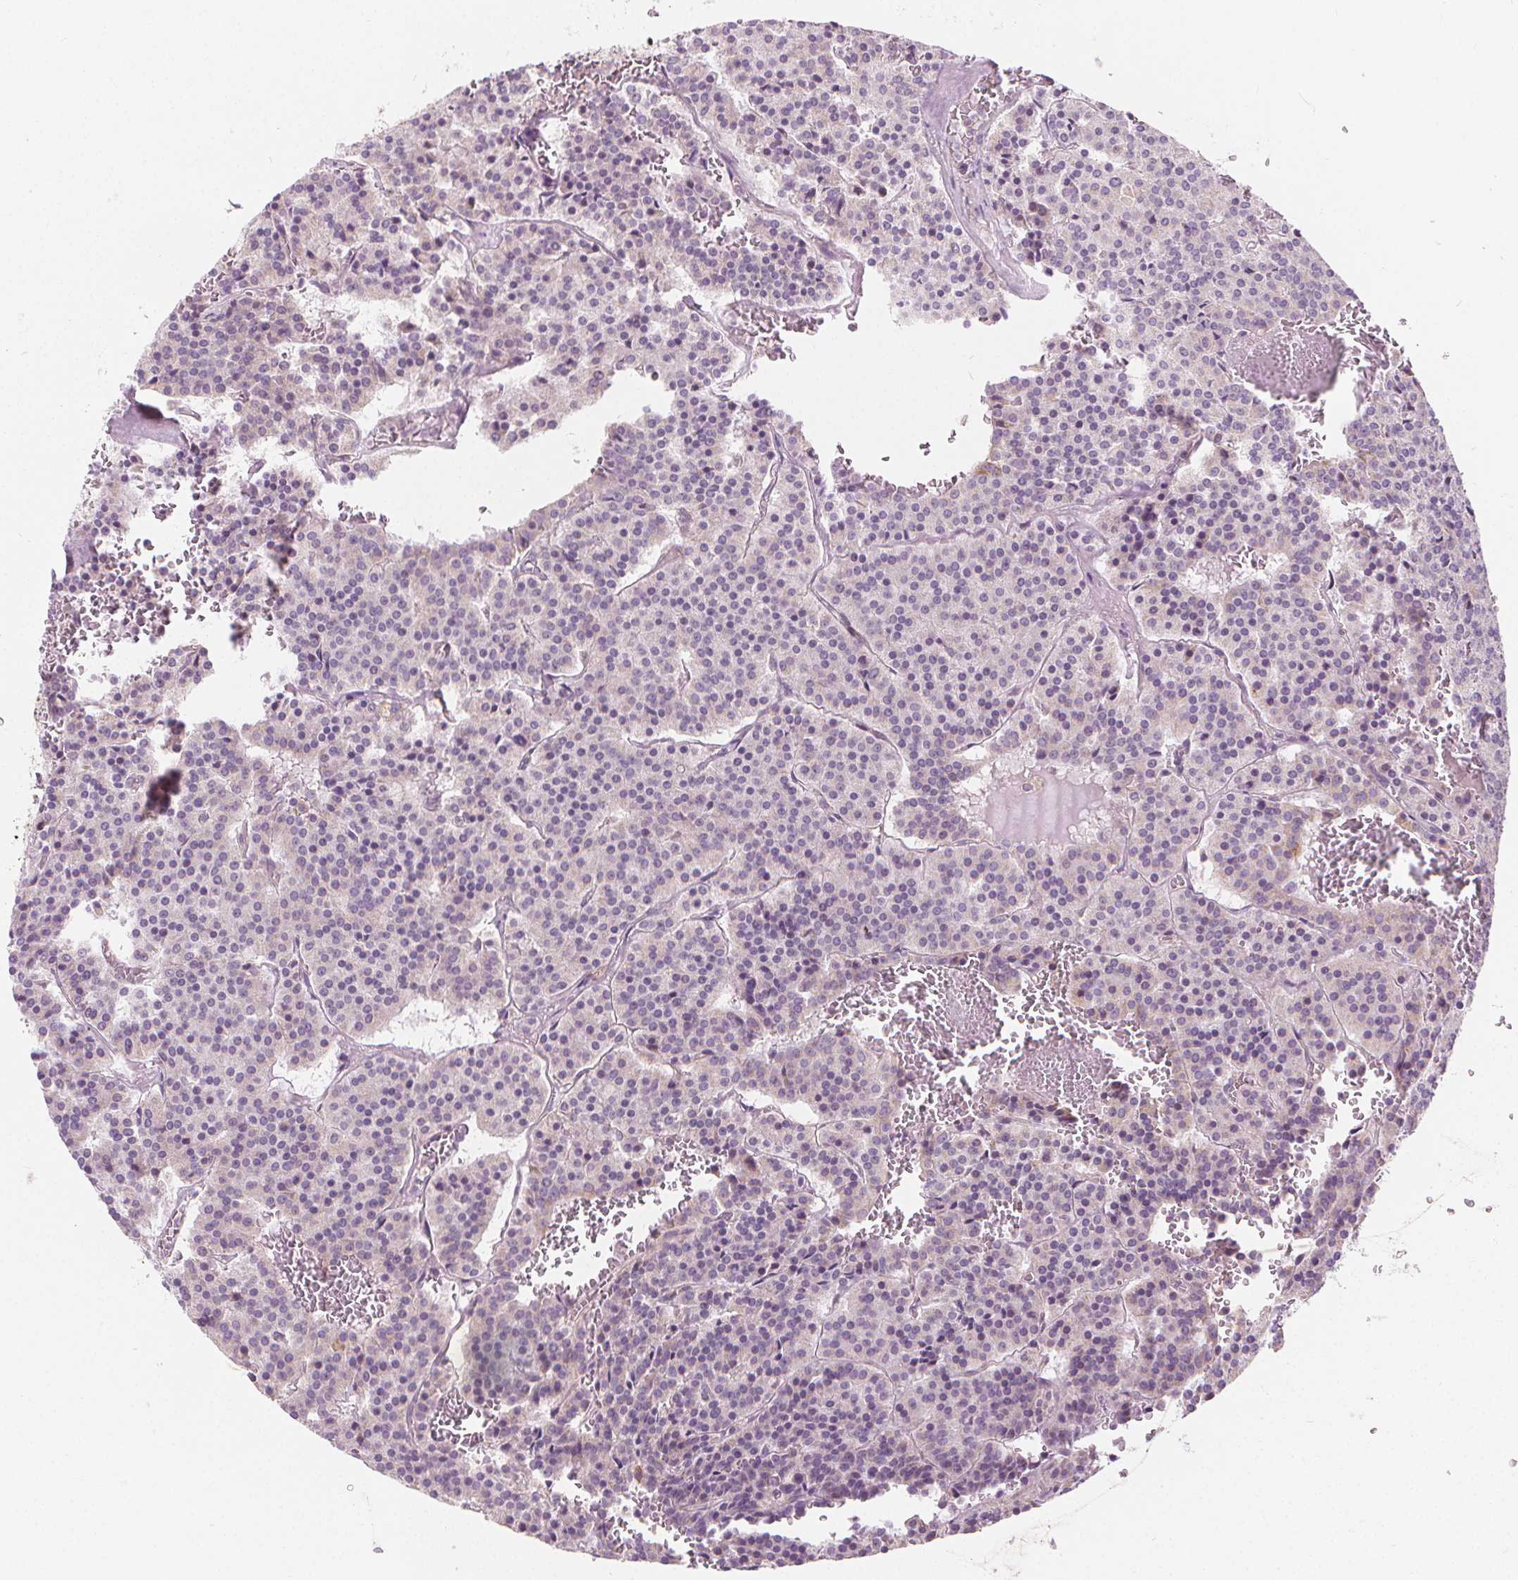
{"staining": {"intensity": "weak", "quantity": "<25%", "location": "cytoplasmic/membranous"}, "tissue": "carcinoid", "cell_type": "Tumor cells", "image_type": "cancer", "snomed": [{"axis": "morphology", "description": "Carcinoid, malignant, NOS"}, {"axis": "topography", "description": "Lung"}], "caption": "Tumor cells show no significant expression in malignant carcinoid.", "gene": "RAB20", "patient": {"sex": "male", "age": 70}}